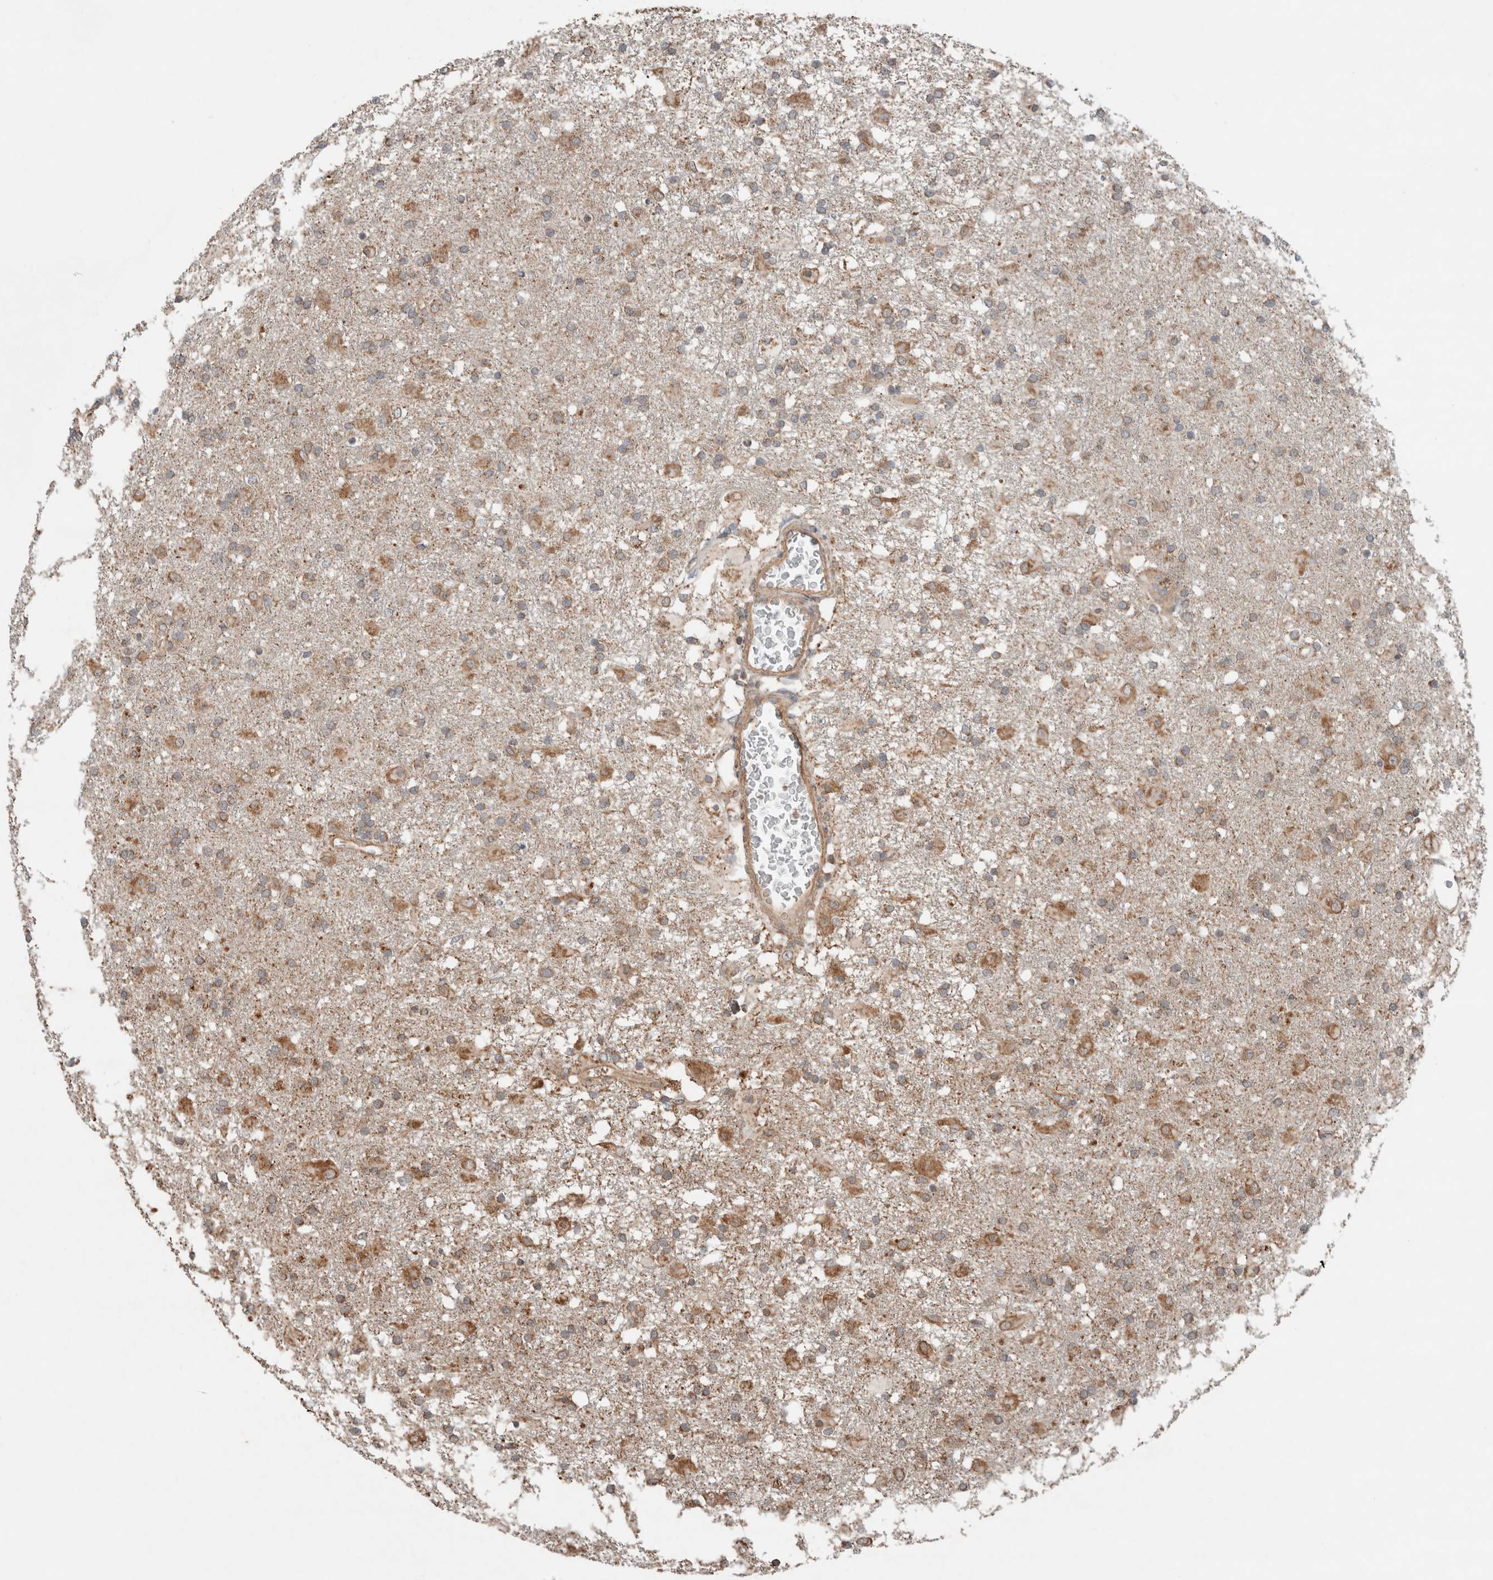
{"staining": {"intensity": "moderate", "quantity": "25%-75%", "location": "cytoplasmic/membranous"}, "tissue": "glioma", "cell_type": "Tumor cells", "image_type": "cancer", "snomed": [{"axis": "morphology", "description": "Glioma, malignant, Low grade"}, {"axis": "topography", "description": "Brain"}], "caption": "This histopathology image demonstrates malignant glioma (low-grade) stained with immunohistochemistry to label a protein in brown. The cytoplasmic/membranous of tumor cells show moderate positivity for the protein. Nuclei are counter-stained blue.", "gene": "KLK14", "patient": {"sex": "male", "age": 65}}